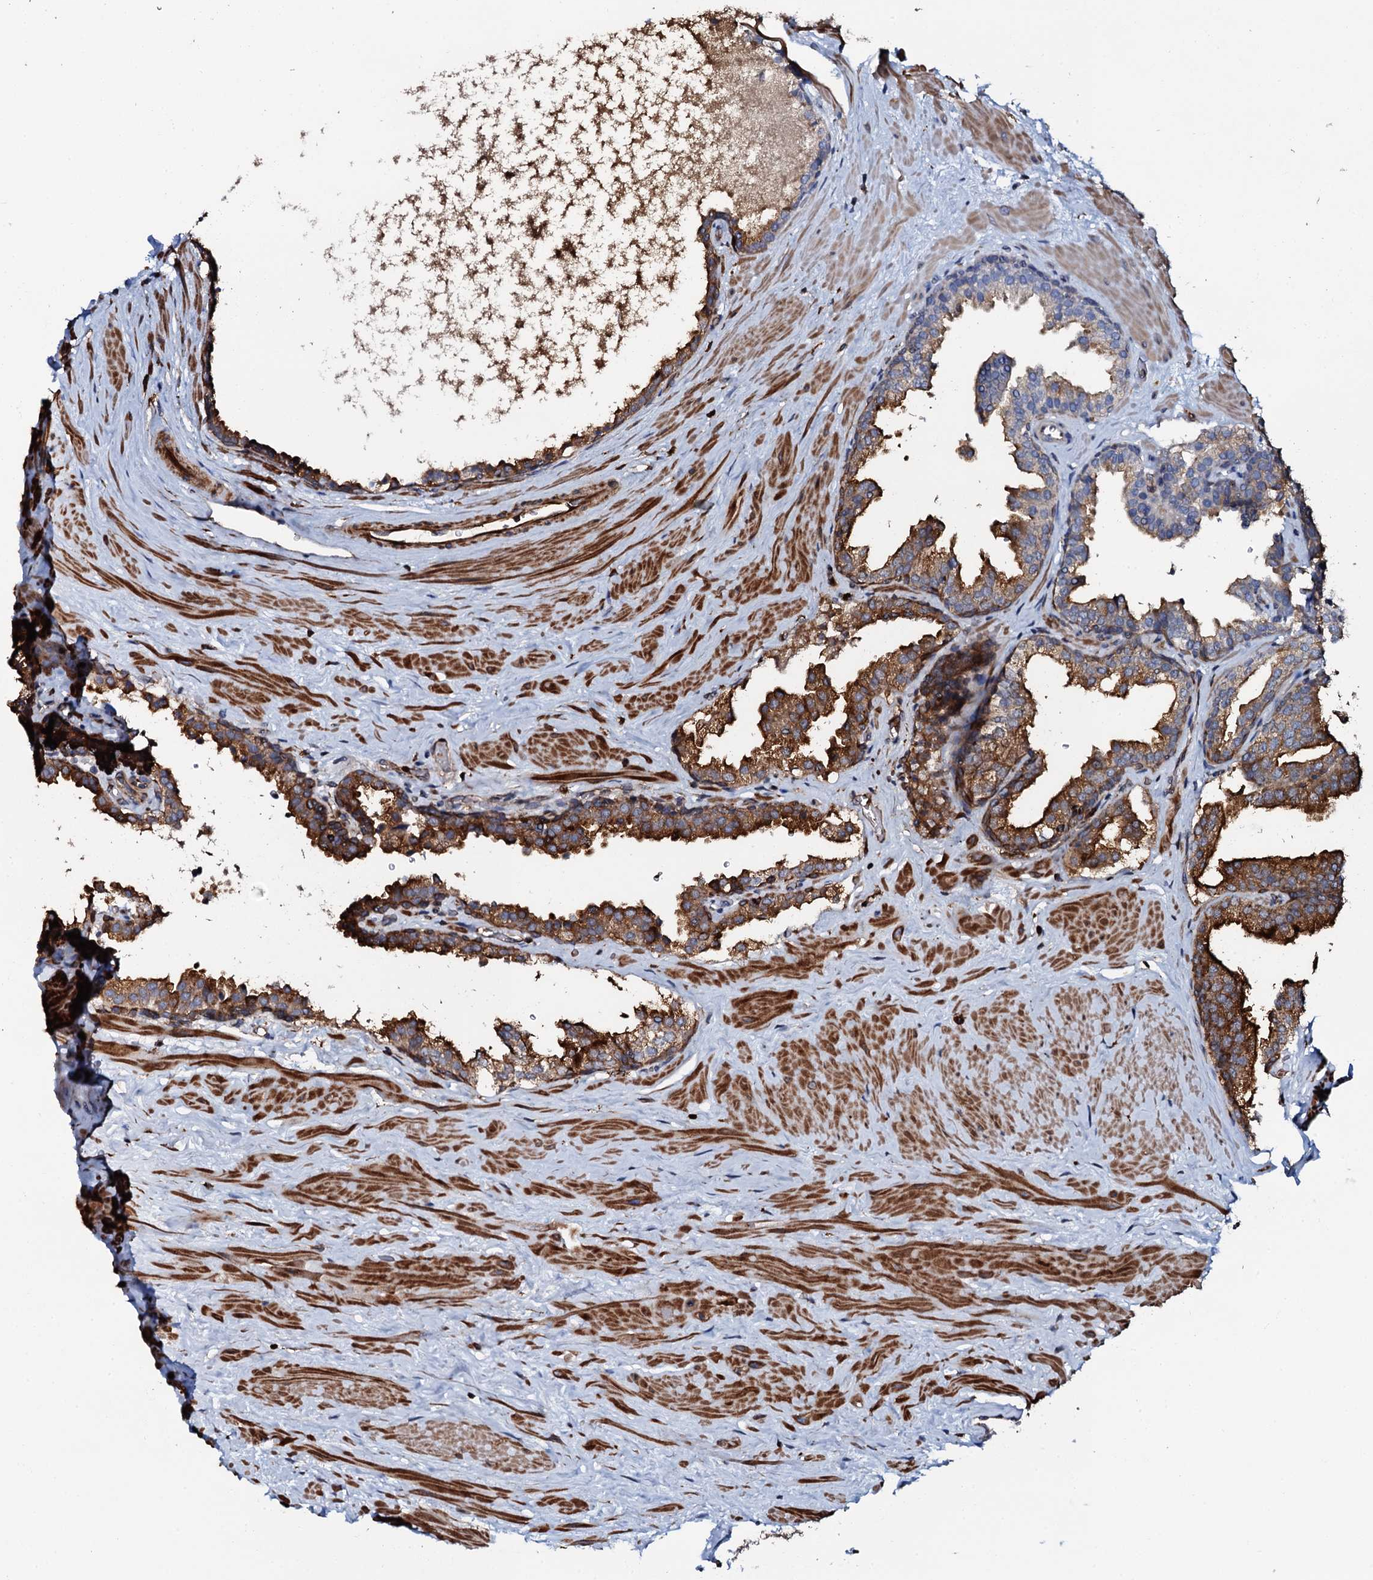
{"staining": {"intensity": "strong", "quantity": ">75%", "location": "cytoplasmic/membranous"}, "tissue": "prostate", "cell_type": "Glandular cells", "image_type": "normal", "snomed": [{"axis": "morphology", "description": "Normal tissue, NOS"}, {"axis": "topography", "description": "Prostate"}], "caption": "High-magnification brightfield microscopy of benign prostate stained with DAB (brown) and counterstained with hematoxylin (blue). glandular cells exhibit strong cytoplasmic/membranous expression is present in about>75% of cells. The protein is shown in brown color, while the nuclei are stained blue.", "gene": "VAMP8", "patient": {"sex": "male", "age": 48}}